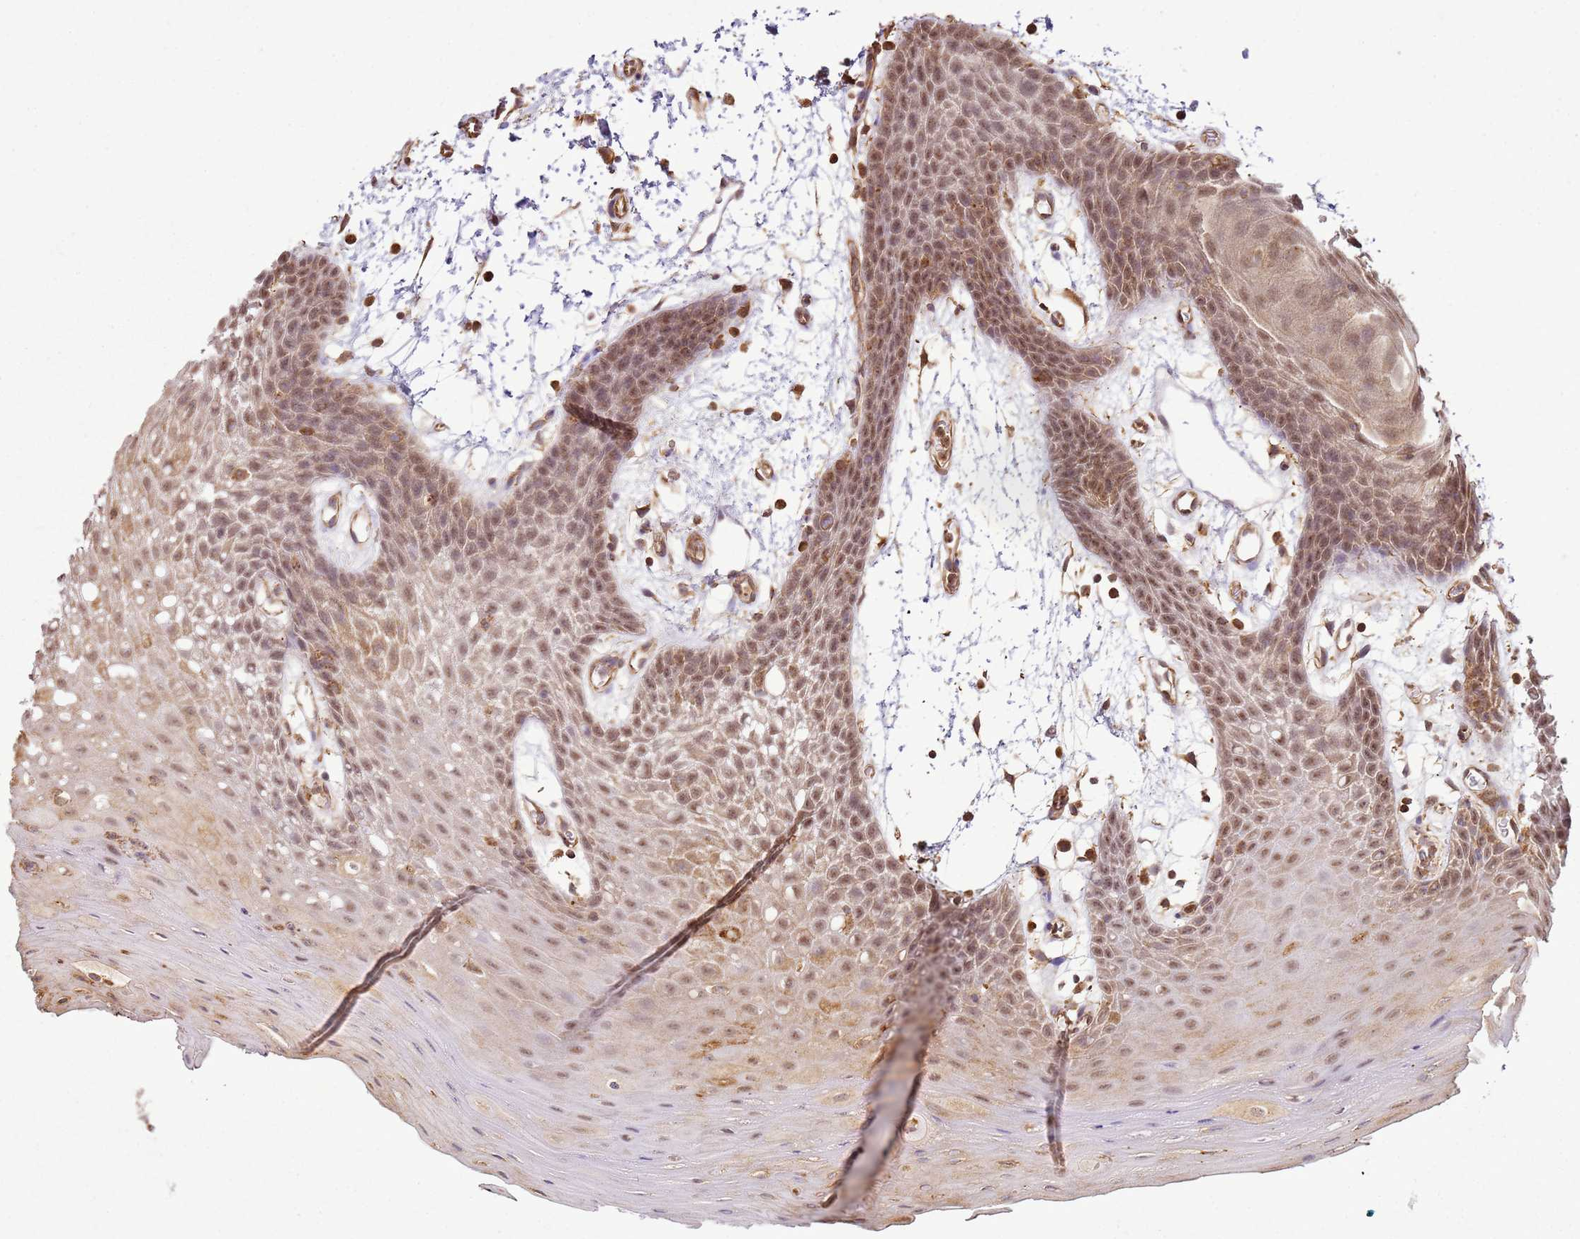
{"staining": {"intensity": "moderate", "quantity": "25%-75%", "location": "cytoplasmic/membranous,nuclear"}, "tissue": "oral mucosa", "cell_type": "Squamous epithelial cells", "image_type": "normal", "snomed": [{"axis": "morphology", "description": "Normal tissue, NOS"}, {"axis": "topography", "description": "Oral tissue"}, {"axis": "topography", "description": "Tounge, NOS"}], "caption": "An immunohistochemistry (IHC) micrograph of benign tissue is shown. Protein staining in brown highlights moderate cytoplasmic/membranous,nuclear positivity in oral mucosa within squamous epithelial cells.", "gene": "GABRE", "patient": {"sex": "female", "age": 59}}